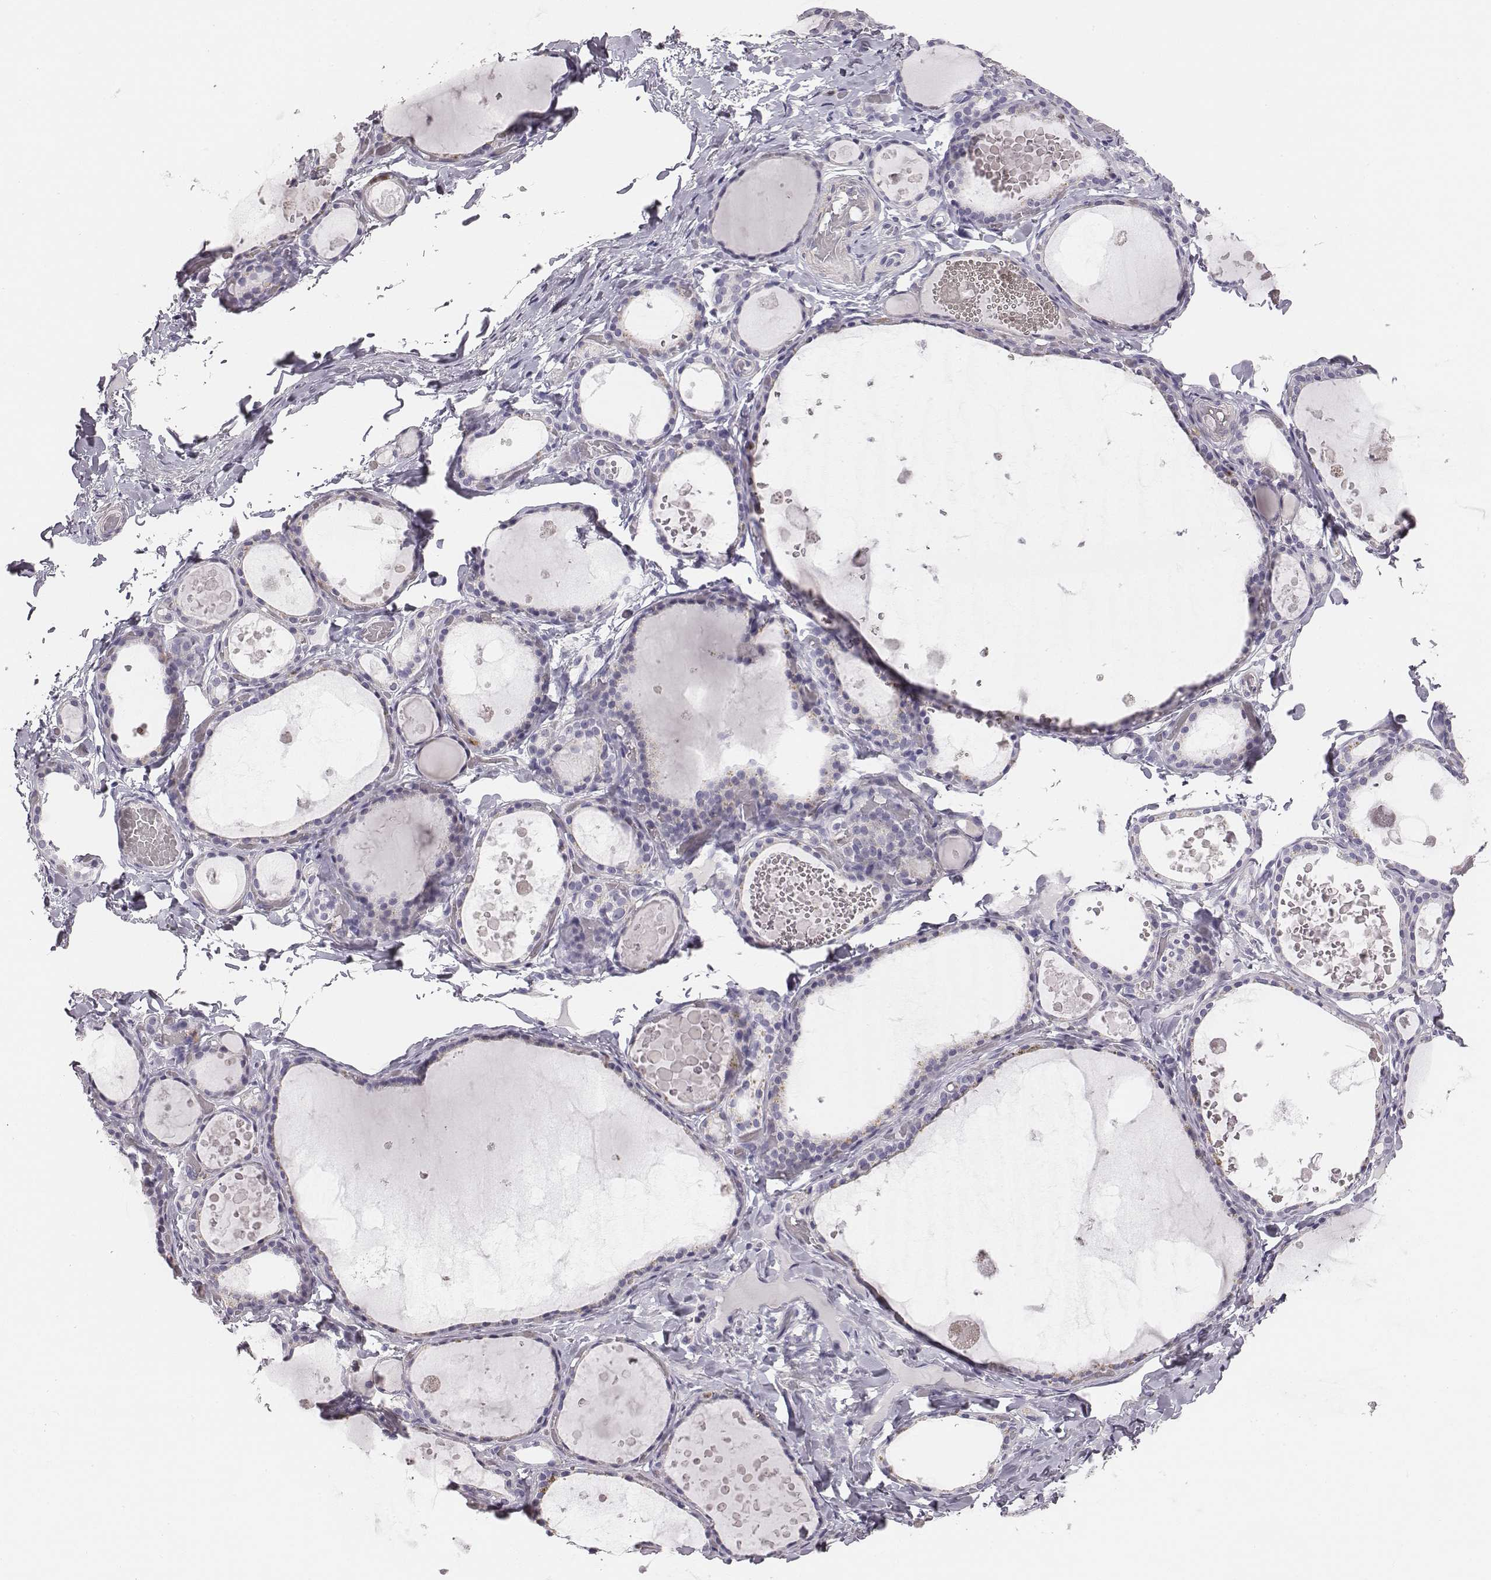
{"staining": {"intensity": "negative", "quantity": "none", "location": "none"}, "tissue": "thyroid gland", "cell_type": "Glandular cells", "image_type": "normal", "snomed": [{"axis": "morphology", "description": "Normal tissue, NOS"}, {"axis": "topography", "description": "Thyroid gland"}], "caption": "High power microscopy image of an IHC micrograph of unremarkable thyroid gland, revealing no significant positivity in glandular cells. (Stains: DAB (3,3'-diaminobenzidine) immunohistochemistry (IHC) with hematoxylin counter stain, Microscopy: brightfield microscopy at high magnification).", "gene": "ADAM7", "patient": {"sex": "female", "age": 56}}